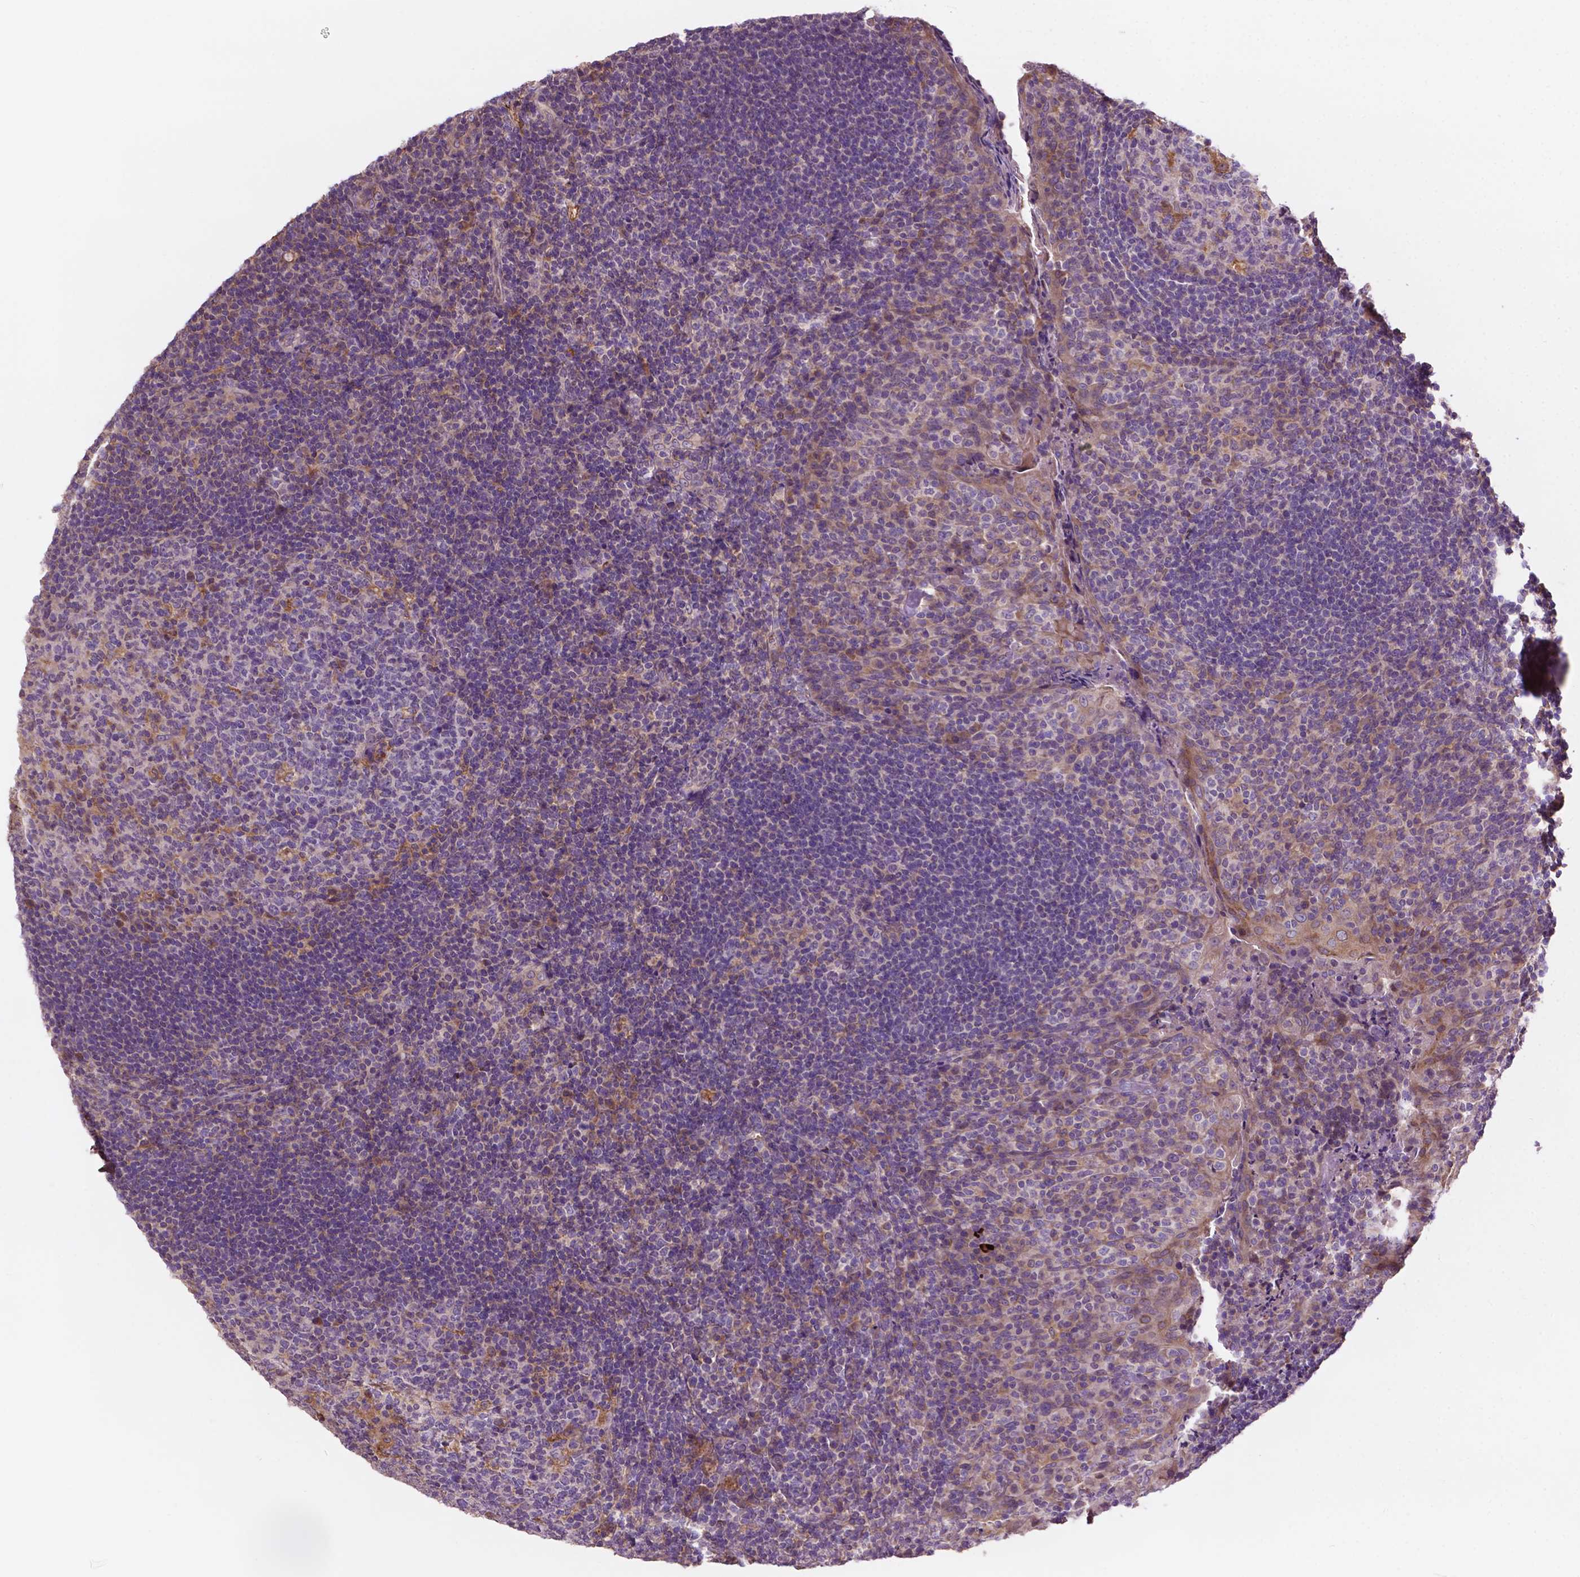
{"staining": {"intensity": "moderate", "quantity": "<25%", "location": "cytoplasmic/membranous"}, "tissue": "tonsil", "cell_type": "Germinal center cells", "image_type": "normal", "snomed": [{"axis": "morphology", "description": "Normal tissue, NOS"}, {"axis": "topography", "description": "Tonsil"}], "caption": "Brown immunohistochemical staining in unremarkable tonsil shows moderate cytoplasmic/membranous staining in about <25% of germinal center cells. (IHC, brightfield microscopy, high magnification).", "gene": "GJA9", "patient": {"sex": "female", "age": 10}}